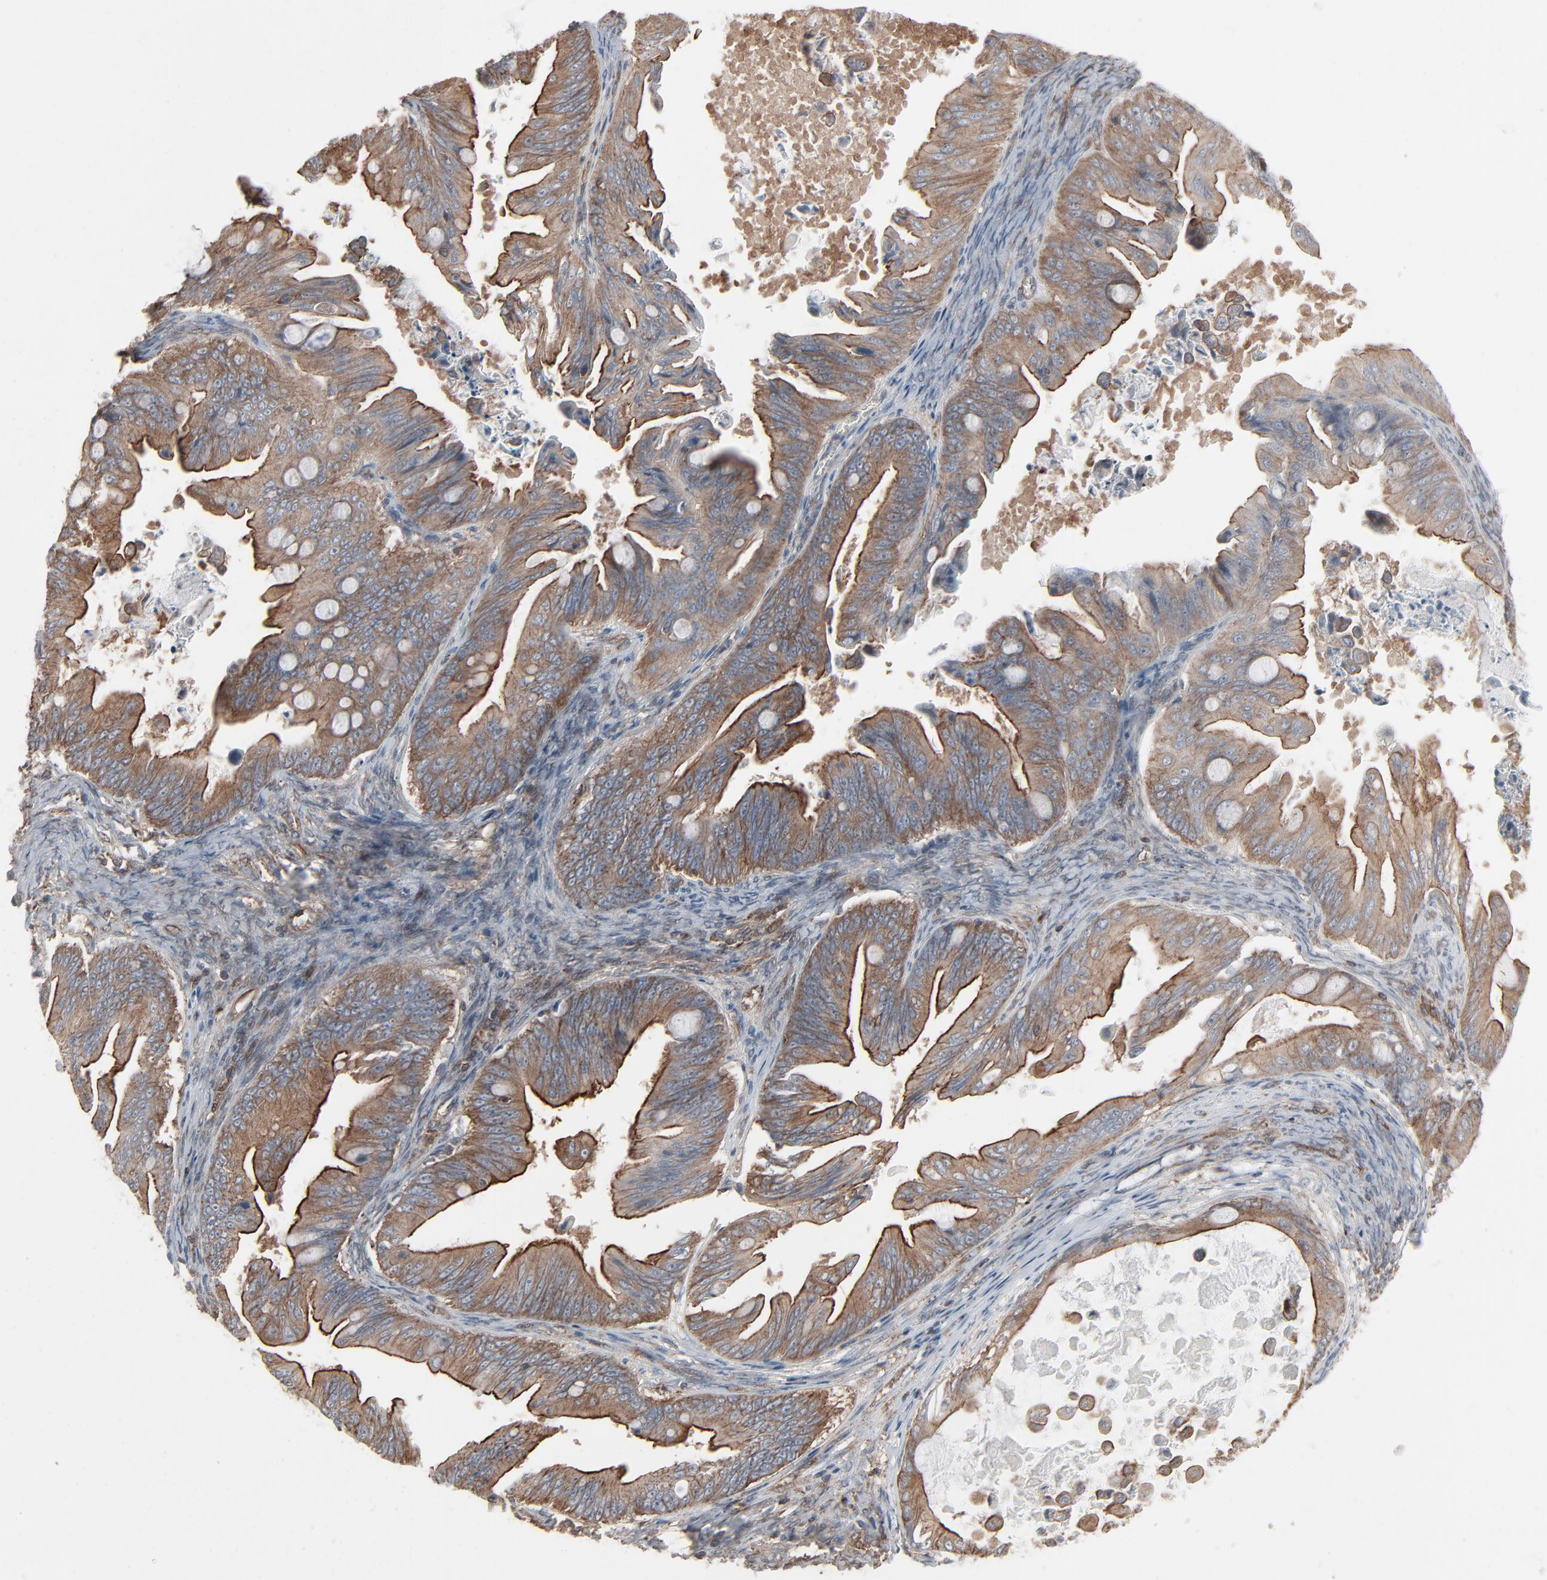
{"staining": {"intensity": "moderate", "quantity": ">75%", "location": "cytoplasmic/membranous"}, "tissue": "ovarian cancer", "cell_type": "Tumor cells", "image_type": "cancer", "snomed": [{"axis": "morphology", "description": "Cystadenocarcinoma, mucinous, NOS"}, {"axis": "topography", "description": "Ovary"}], "caption": "IHC of human ovarian cancer shows medium levels of moderate cytoplasmic/membranous expression in about >75% of tumor cells.", "gene": "OPTN", "patient": {"sex": "female", "age": 37}}